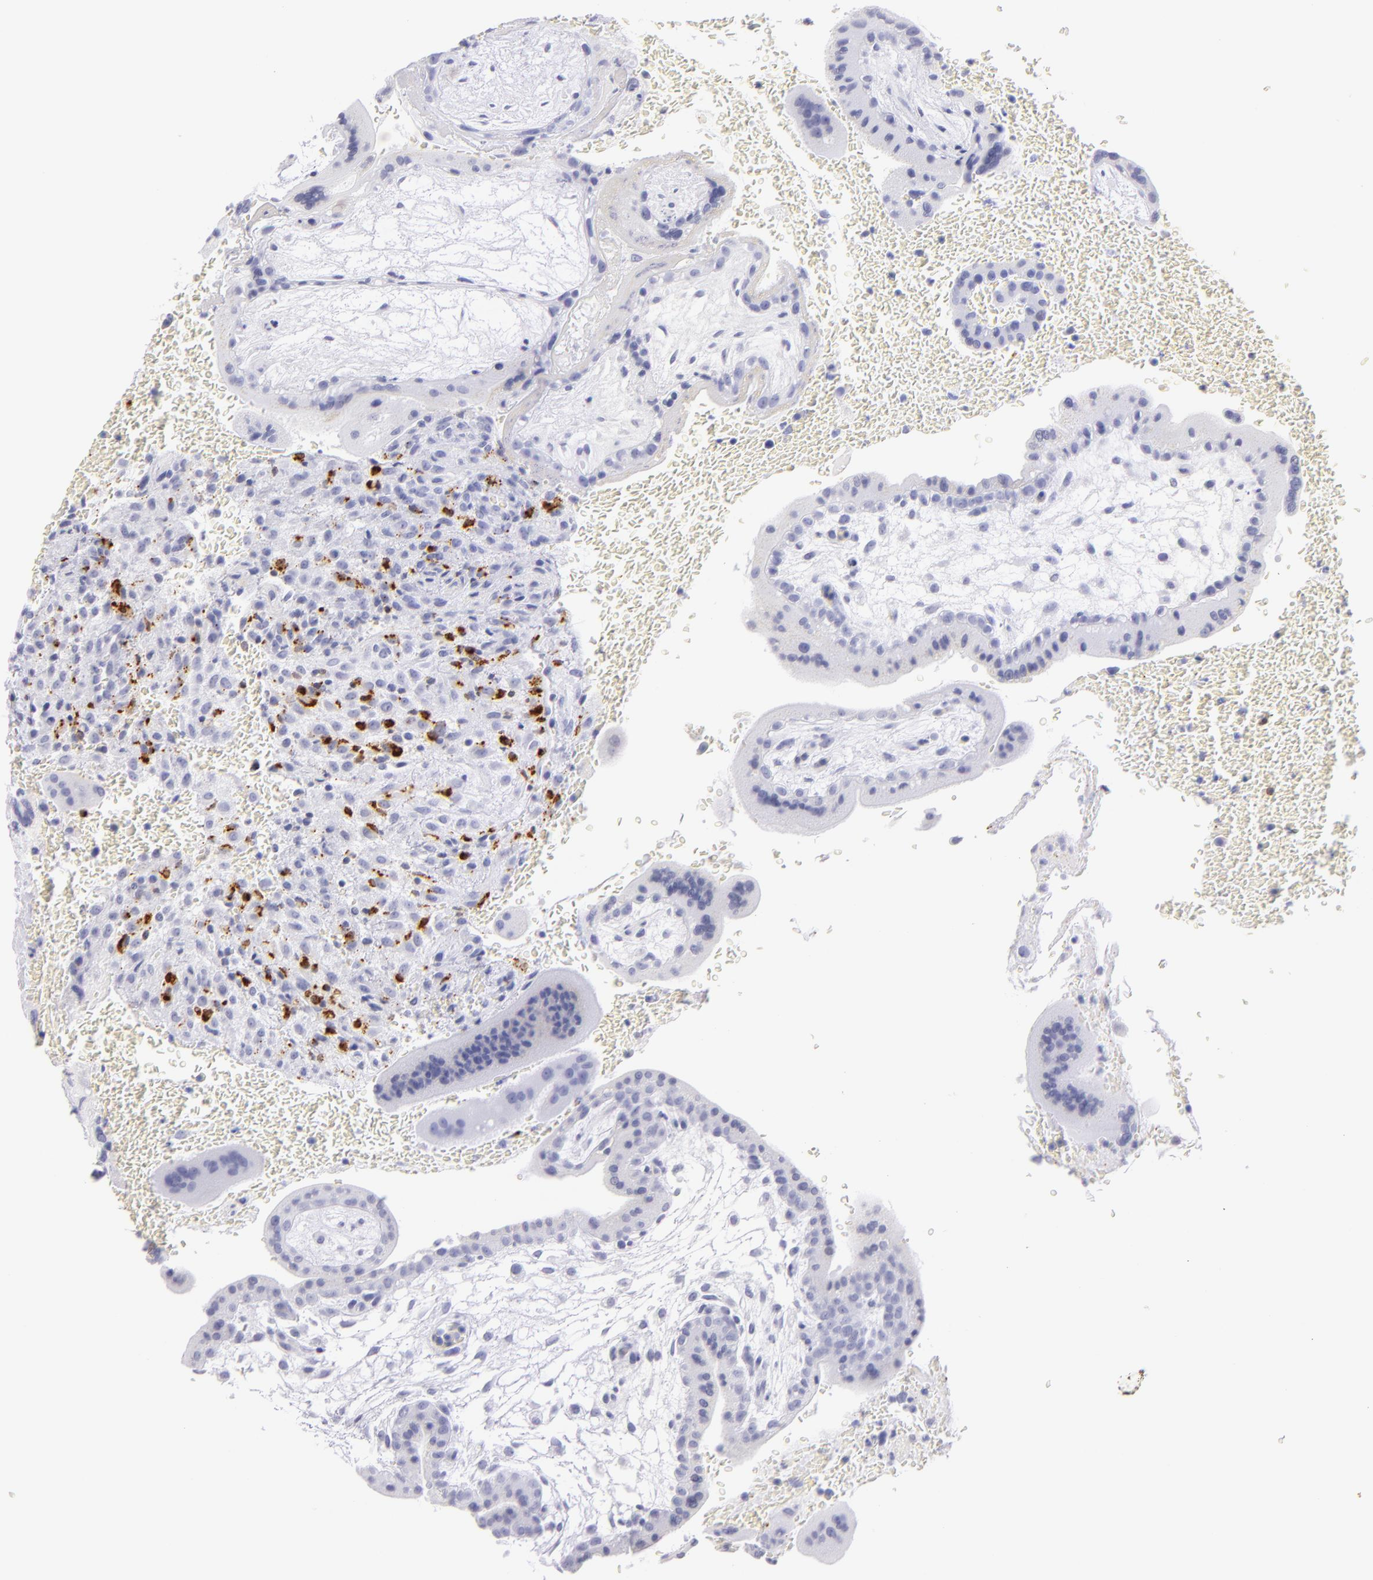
{"staining": {"intensity": "negative", "quantity": "none", "location": "none"}, "tissue": "placenta", "cell_type": "Trophoblastic cells", "image_type": "normal", "snomed": [{"axis": "morphology", "description": "Normal tissue, NOS"}, {"axis": "topography", "description": "Placenta"}], "caption": "A histopathology image of placenta stained for a protein exhibits no brown staining in trophoblastic cells. The staining is performed using DAB (3,3'-diaminobenzidine) brown chromogen with nuclei counter-stained in using hematoxylin.", "gene": "PRF1", "patient": {"sex": "female", "age": 35}}